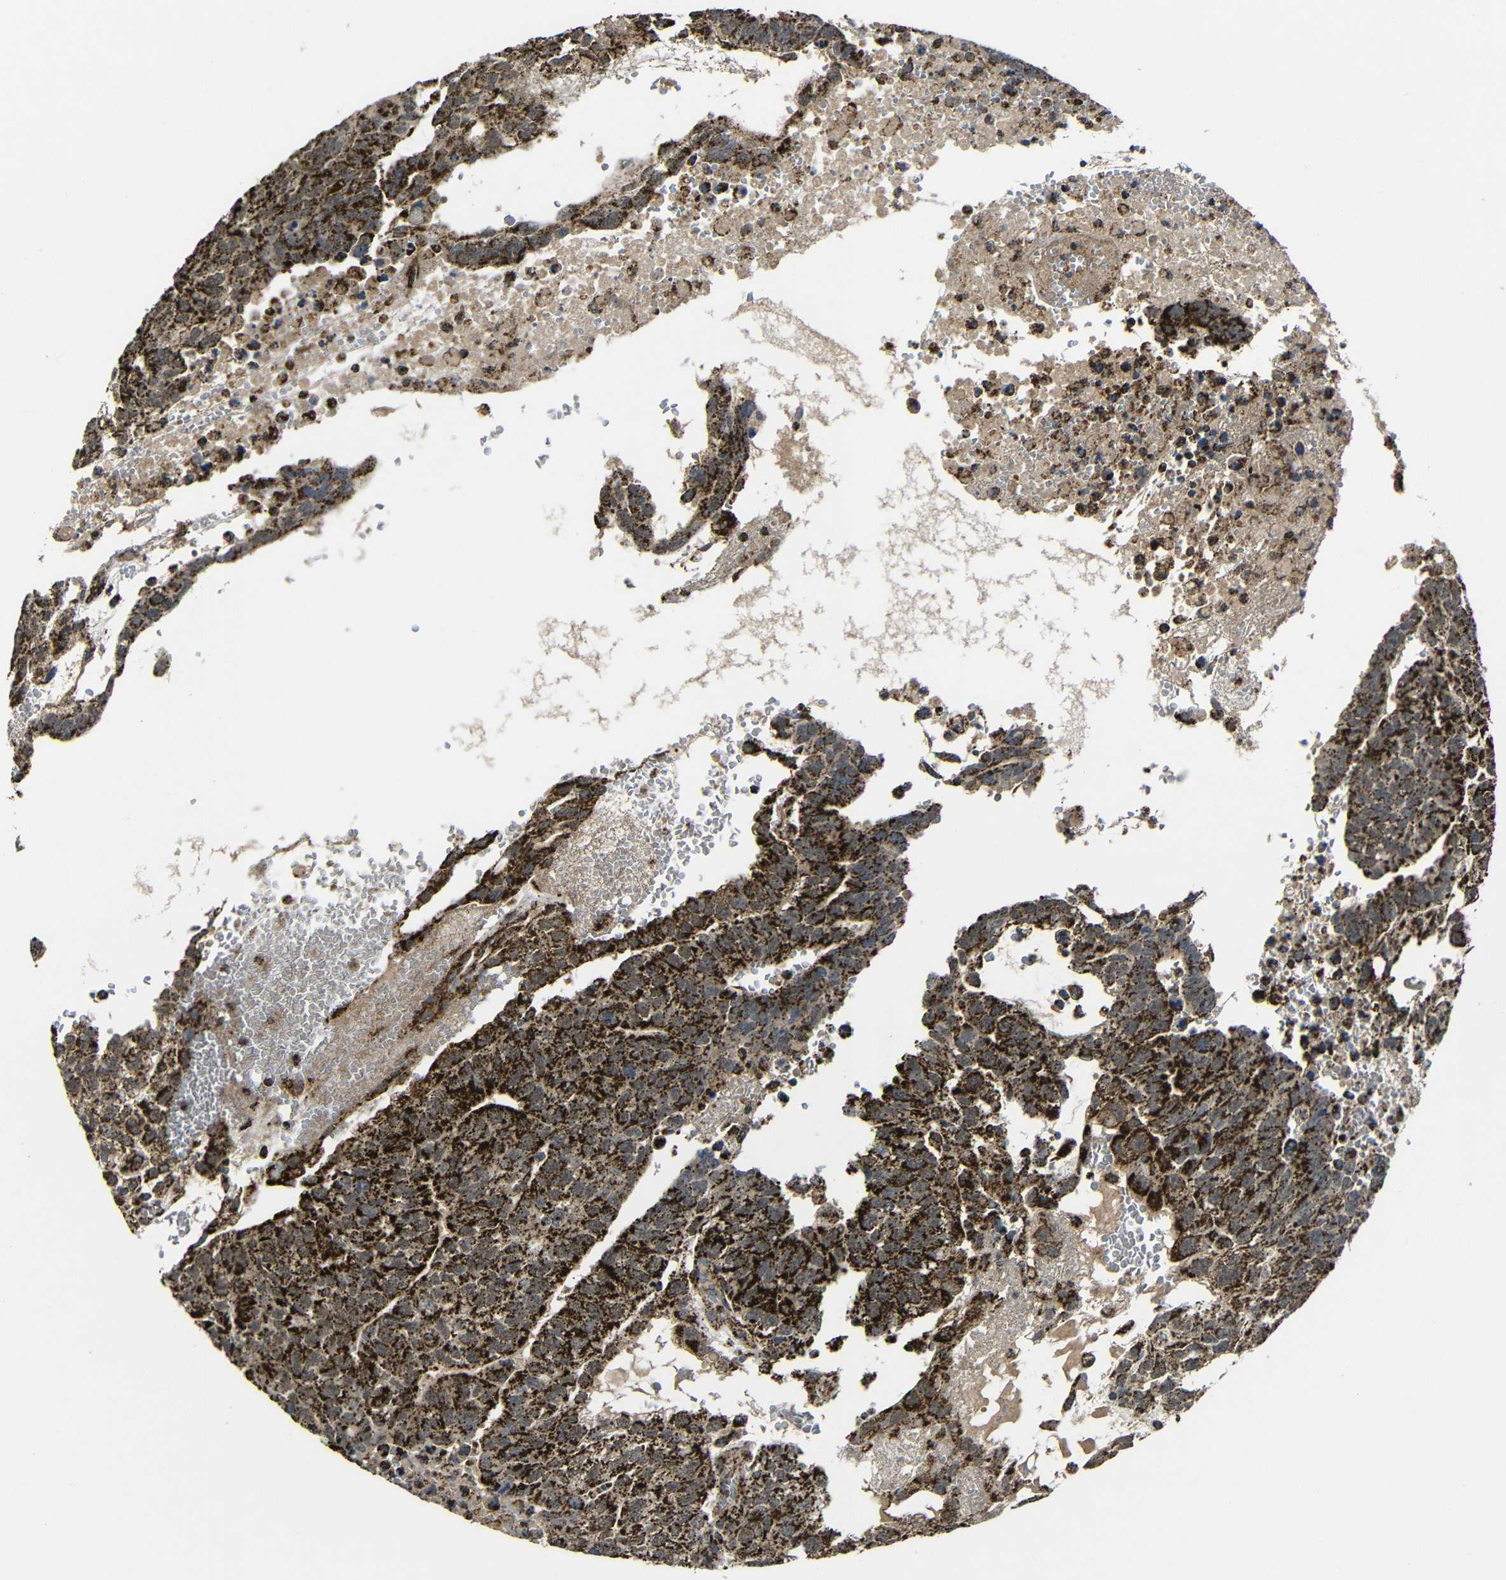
{"staining": {"intensity": "strong", "quantity": ">75%", "location": "cytoplasmic/membranous"}, "tissue": "testis cancer", "cell_type": "Tumor cells", "image_type": "cancer", "snomed": [{"axis": "morphology", "description": "Seminoma, NOS"}, {"axis": "morphology", "description": "Carcinoma, Embryonal, NOS"}, {"axis": "topography", "description": "Testis"}], "caption": "Seminoma (testis) stained with a brown dye reveals strong cytoplasmic/membranous positive positivity in about >75% of tumor cells.", "gene": "ATP5F1A", "patient": {"sex": "male", "age": 52}}